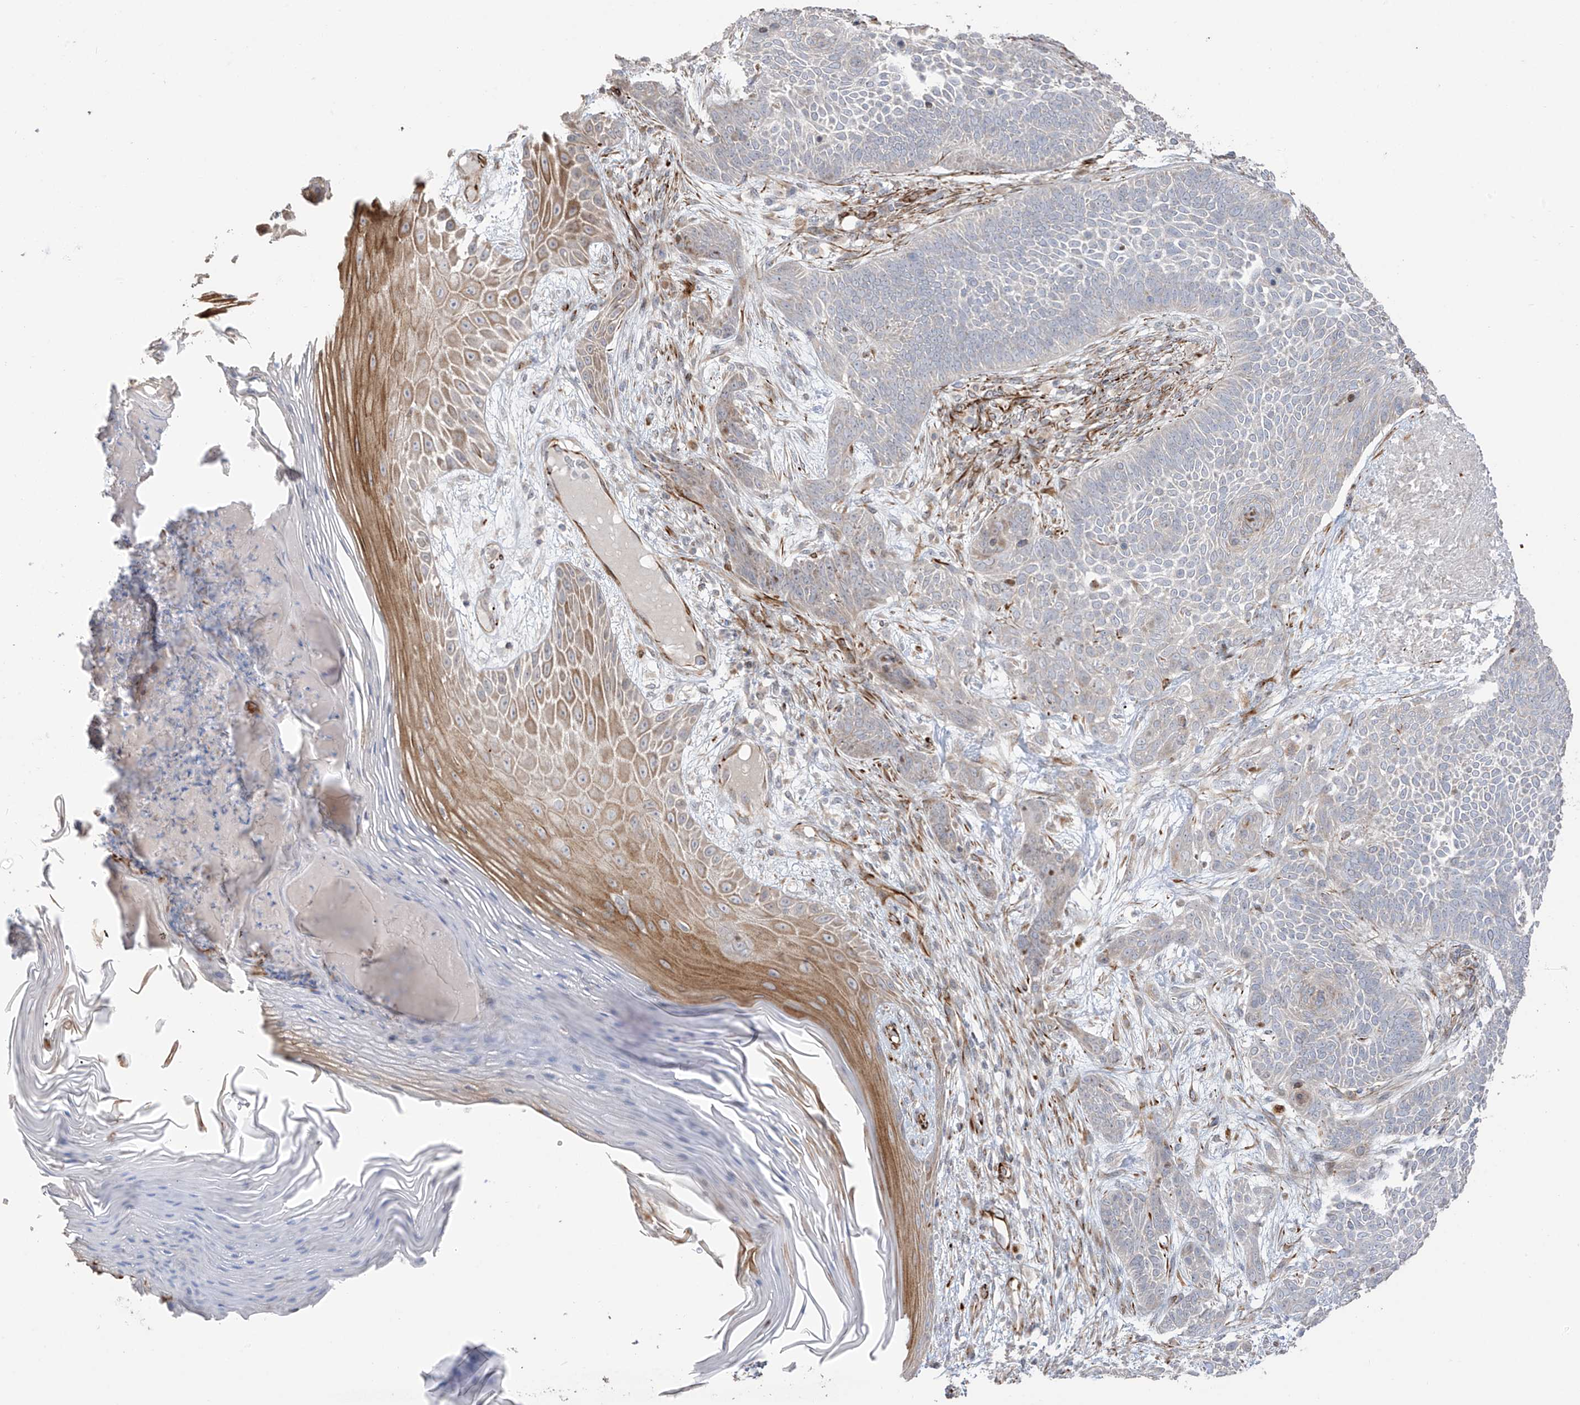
{"staining": {"intensity": "negative", "quantity": "none", "location": "none"}, "tissue": "skin cancer", "cell_type": "Tumor cells", "image_type": "cancer", "snomed": [{"axis": "morphology", "description": "Basal cell carcinoma"}, {"axis": "topography", "description": "Skin"}], "caption": "Tumor cells are negative for protein expression in human basal cell carcinoma (skin).", "gene": "DCDC2", "patient": {"sex": "male", "age": 85}}